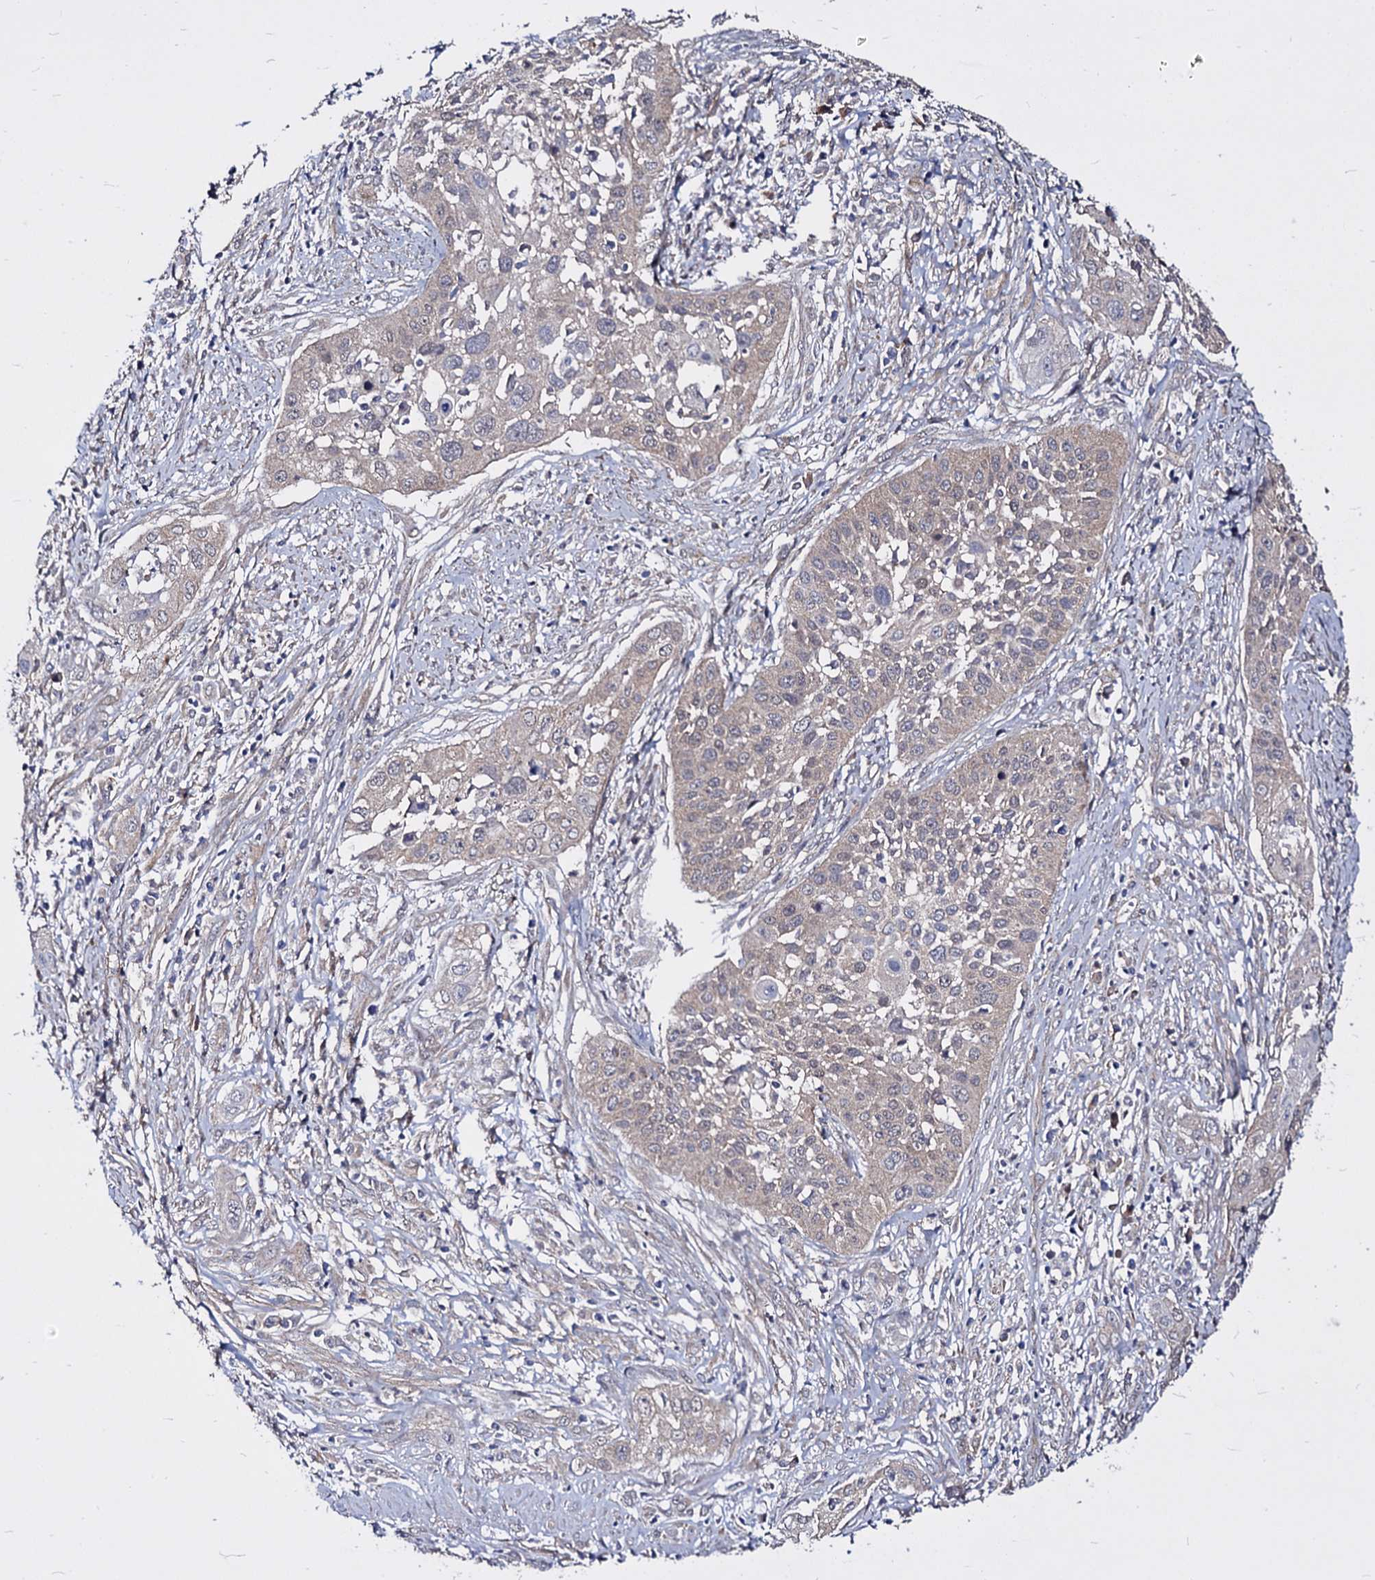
{"staining": {"intensity": "weak", "quantity": "<25%", "location": "cytoplasmic/membranous"}, "tissue": "cervical cancer", "cell_type": "Tumor cells", "image_type": "cancer", "snomed": [{"axis": "morphology", "description": "Squamous cell carcinoma, NOS"}, {"axis": "topography", "description": "Cervix"}], "caption": "DAB immunohistochemical staining of squamous cell carcinoma (cervical) shows no significant staining in tumor cells.", "gene": "NME1", "patient": {"sex": "female", "age": 34}}